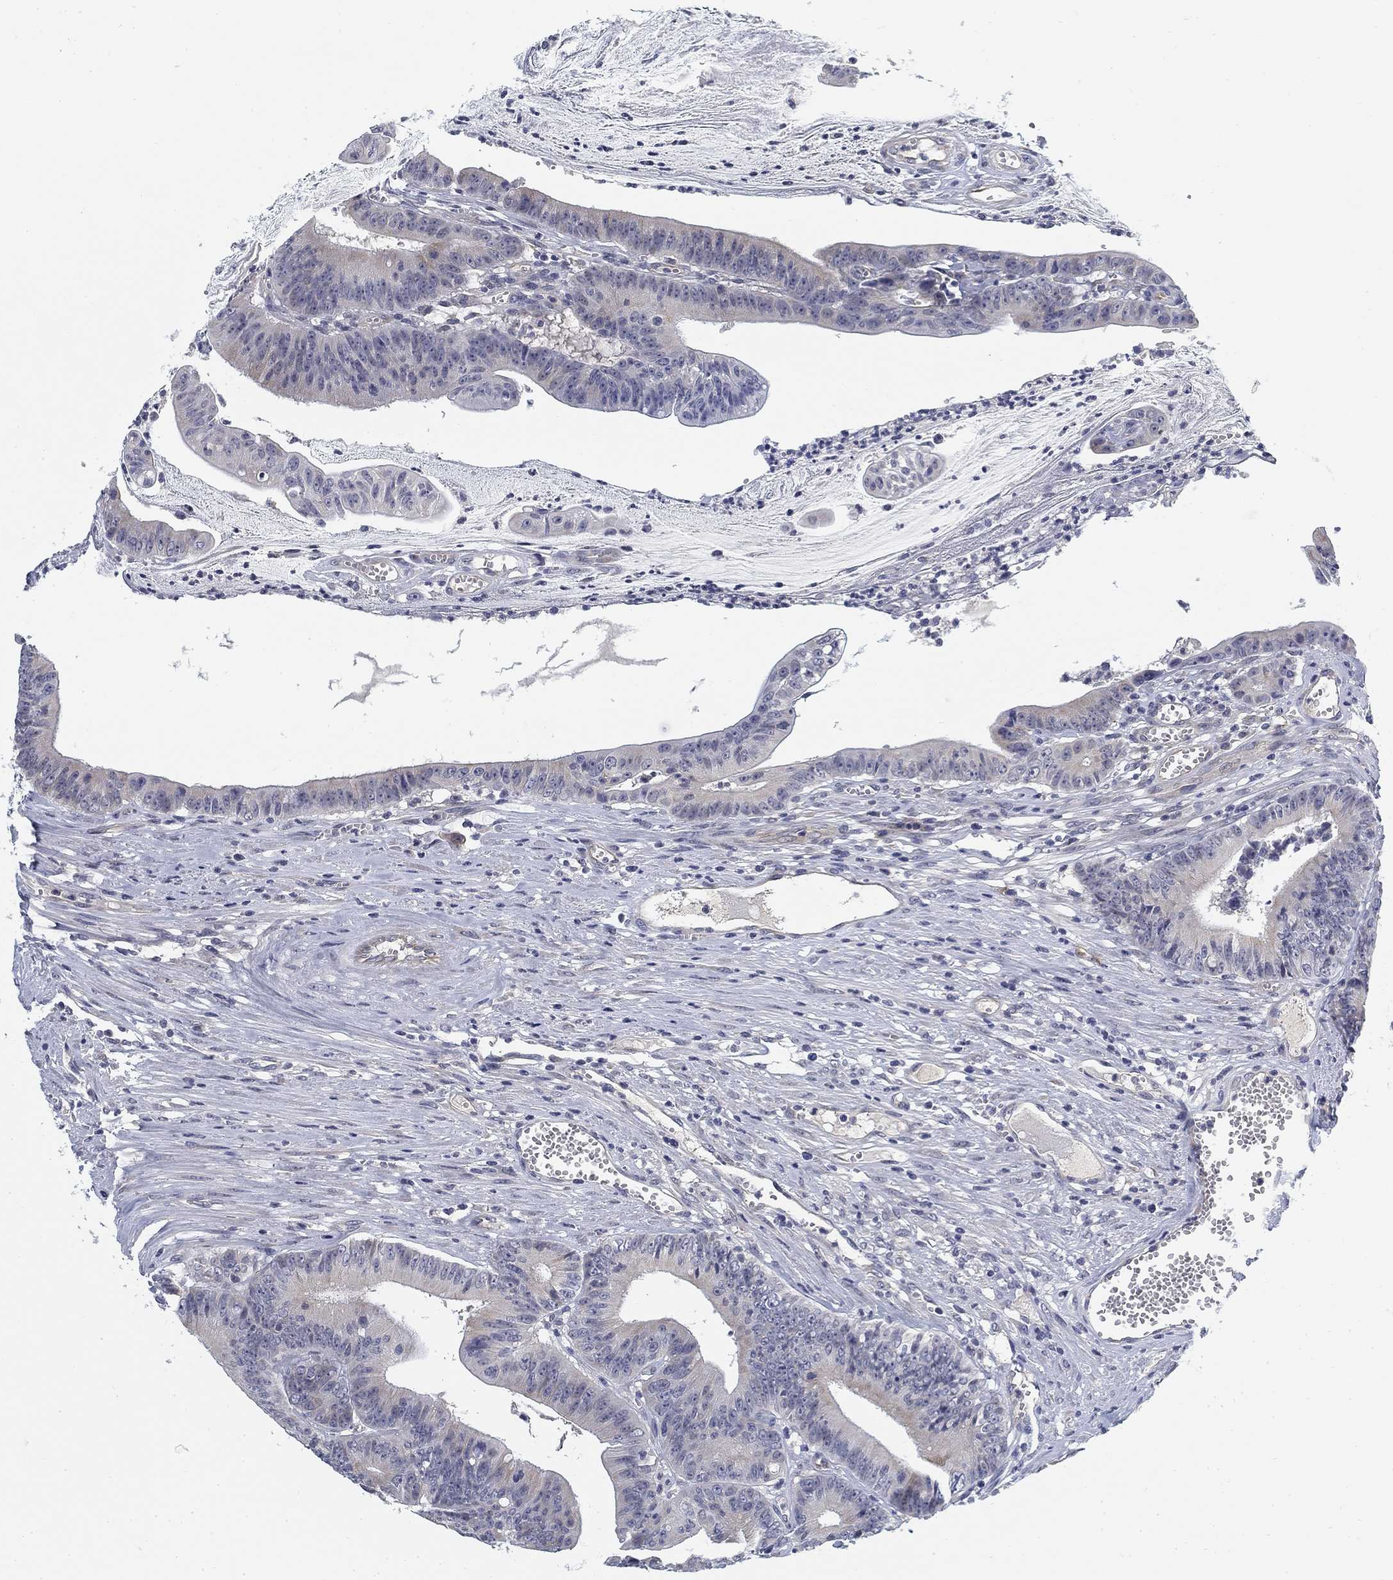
{"staining": {"intensity": "negative", "quantity": "none", "location": "none"}, "tissue": "colorectal cancer", "cell_type": "Tumor cells", "image_type": "cancer", "snomed": [{"axis": "morphology", "description": "Adenocarcinoma, NOS"}, {"axis": "topography", "description": "Colon"}], "caption": "Image shows no significant protein staining in tumor cells of adenocarcinoma (colorectal).", "gene": "SLC2A5", "patient": {"sex": "female", "age": 69}}